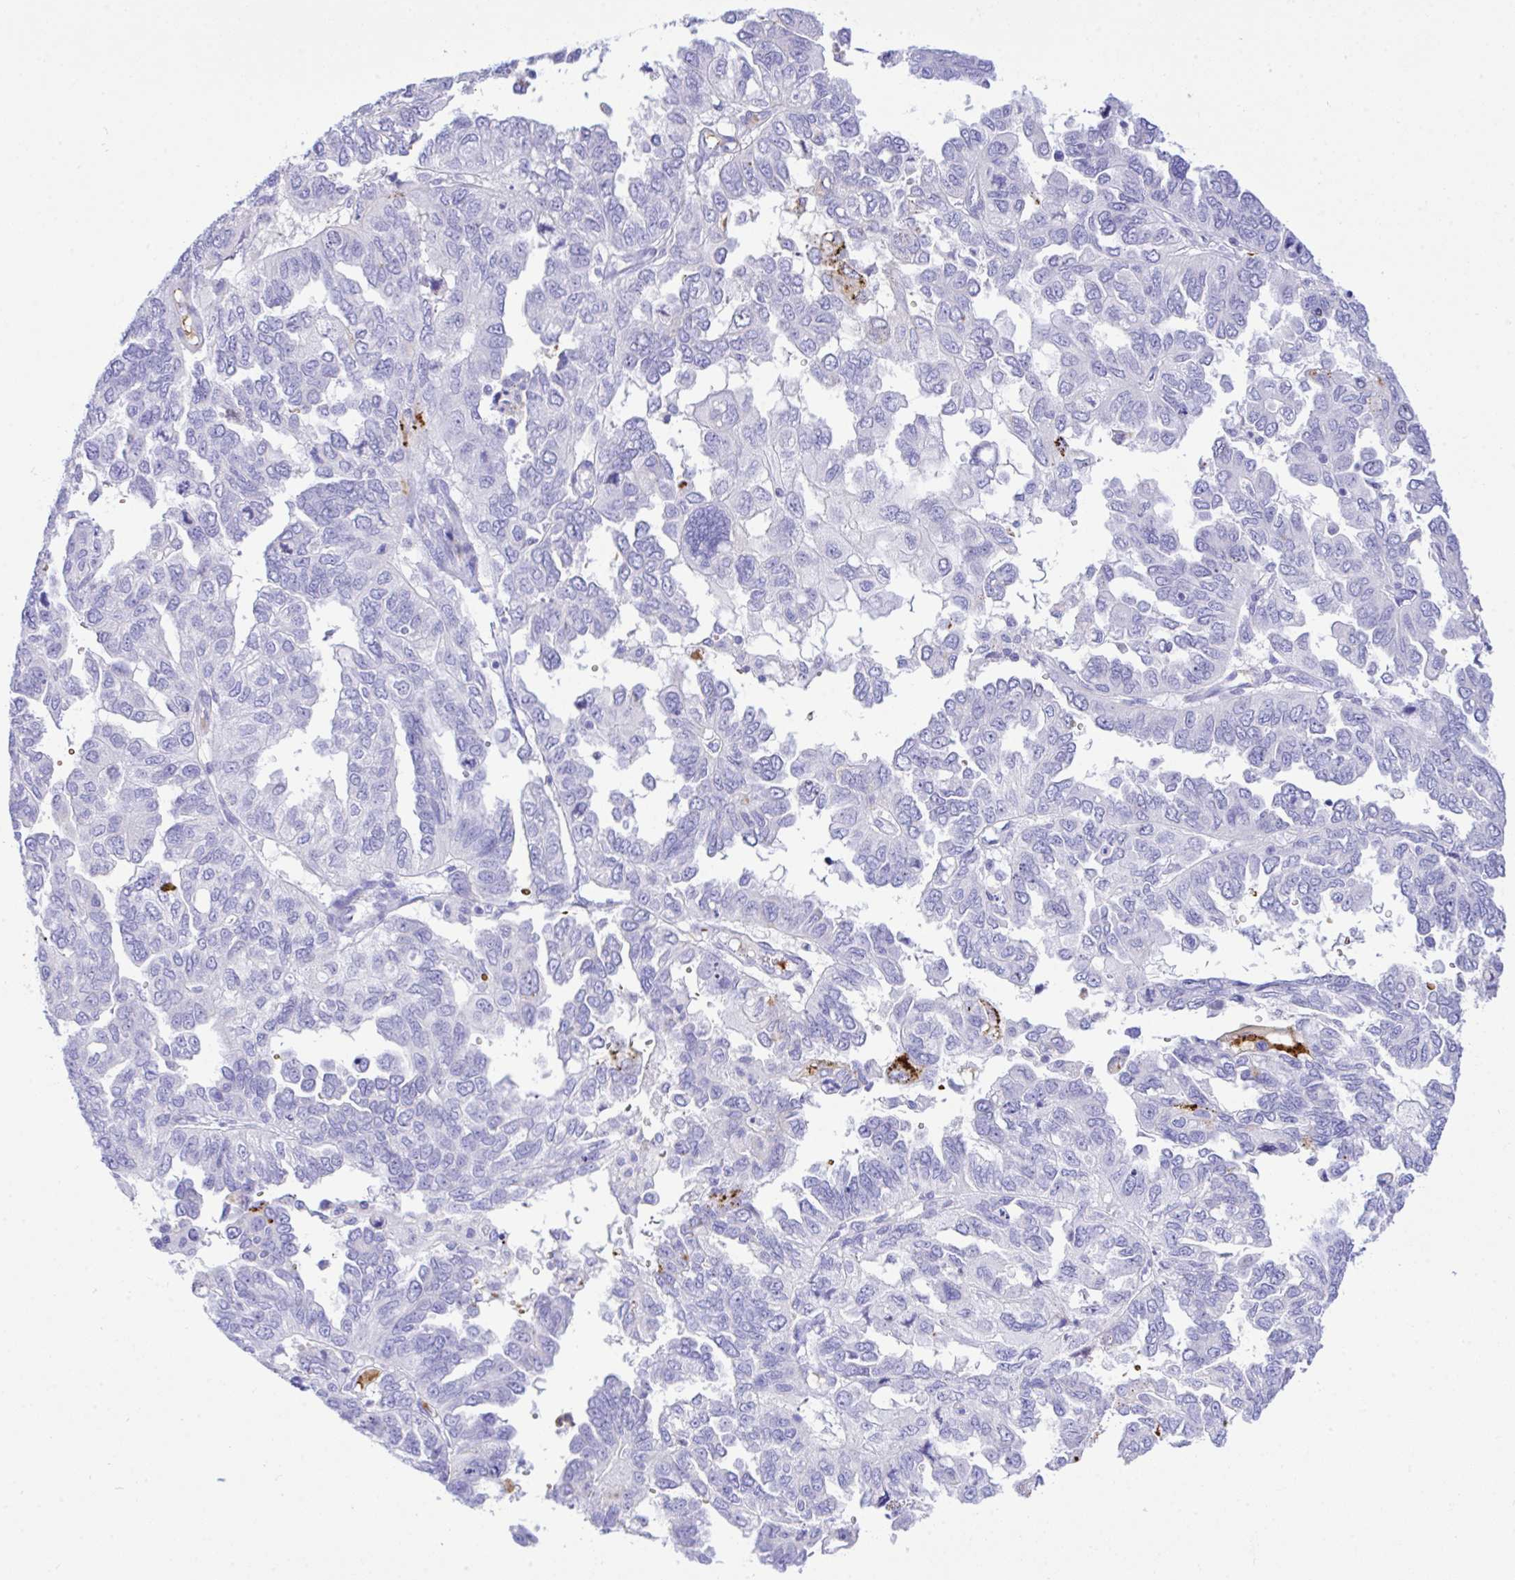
{"staining": {"intensity": "negative", "quantity": "none", "location": "none"}, "tissue": "ovarian cancer", "cell_type": "Tumor cells", "image_type": "cancer", "snomed": [{"axis": "morphology", "description": "Cystadenocarcinoma, serous, NOS"}, {"axis": "topography", "description": "Ovary"}], "caption": "High power microscopy micrograph of an immunohistochemistry micrograph of ovarian serous cystadenocarcinoma, revealing no significant staining in tumor cells.", "gene": "ZNF221", "patient": {"sex": "female", "age": 53}}